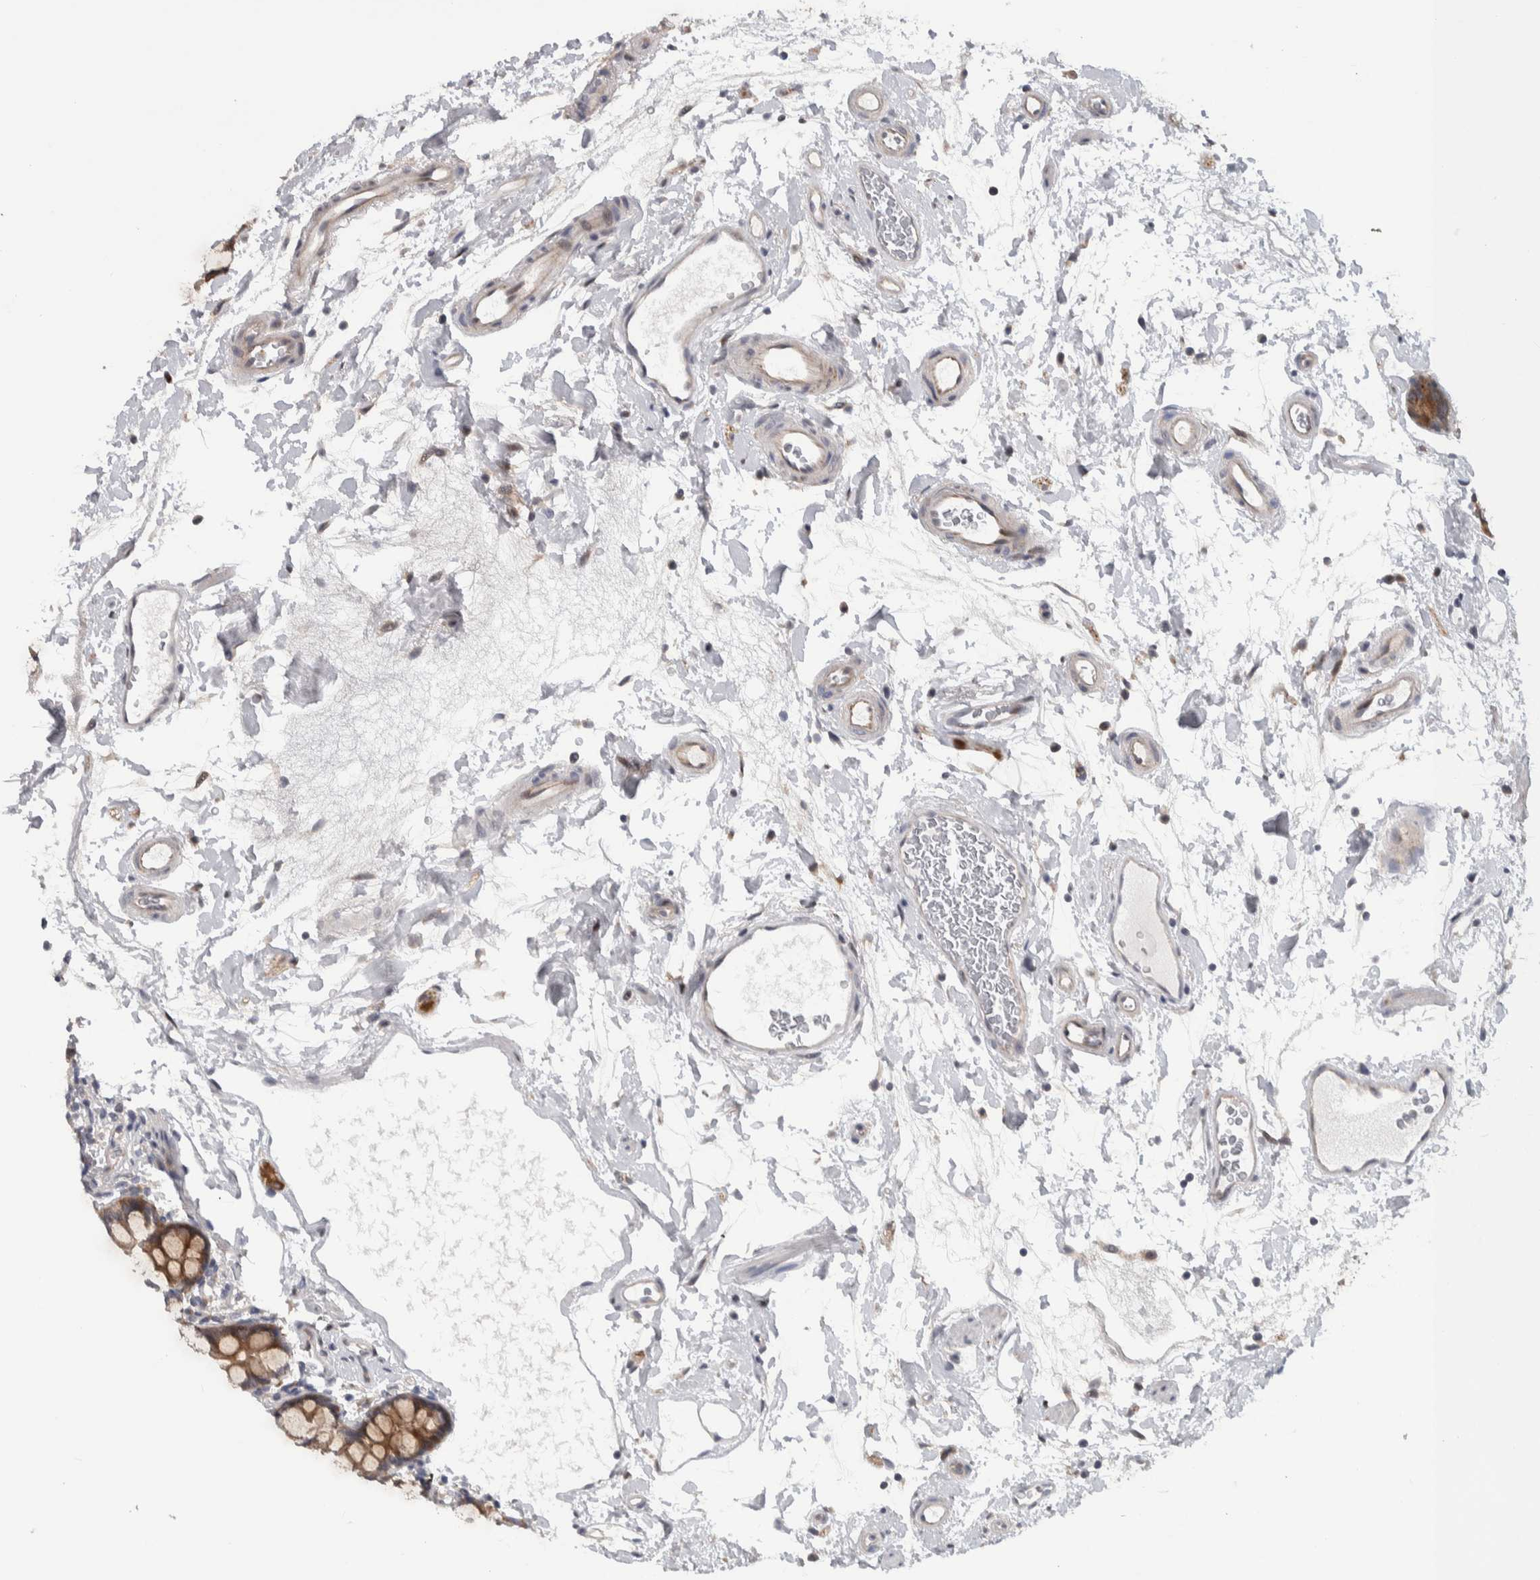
{"staining": {"intensity": "moderate", "quantity": ">75%", "location": "cytoplasmic/membranous"}, "tissue": "small intestine", "cell_type": "Glandular cells", "image_type": "normal", "snomed": [{"axis": "morphology", "description": "Normal tissue, NOS"}, {"axis": "topography", "description": "Small intestine"}], "caption": "Protein expression analysis of unremarkable small intestine shows moderate cytoplasmic/membranous positivity in approximately >75% of glandular cells. (DAB IHC with brightfield microscopy, high magnification).", "gene": "PRRG4", "patient": {"sex": "female", "age": 84}}